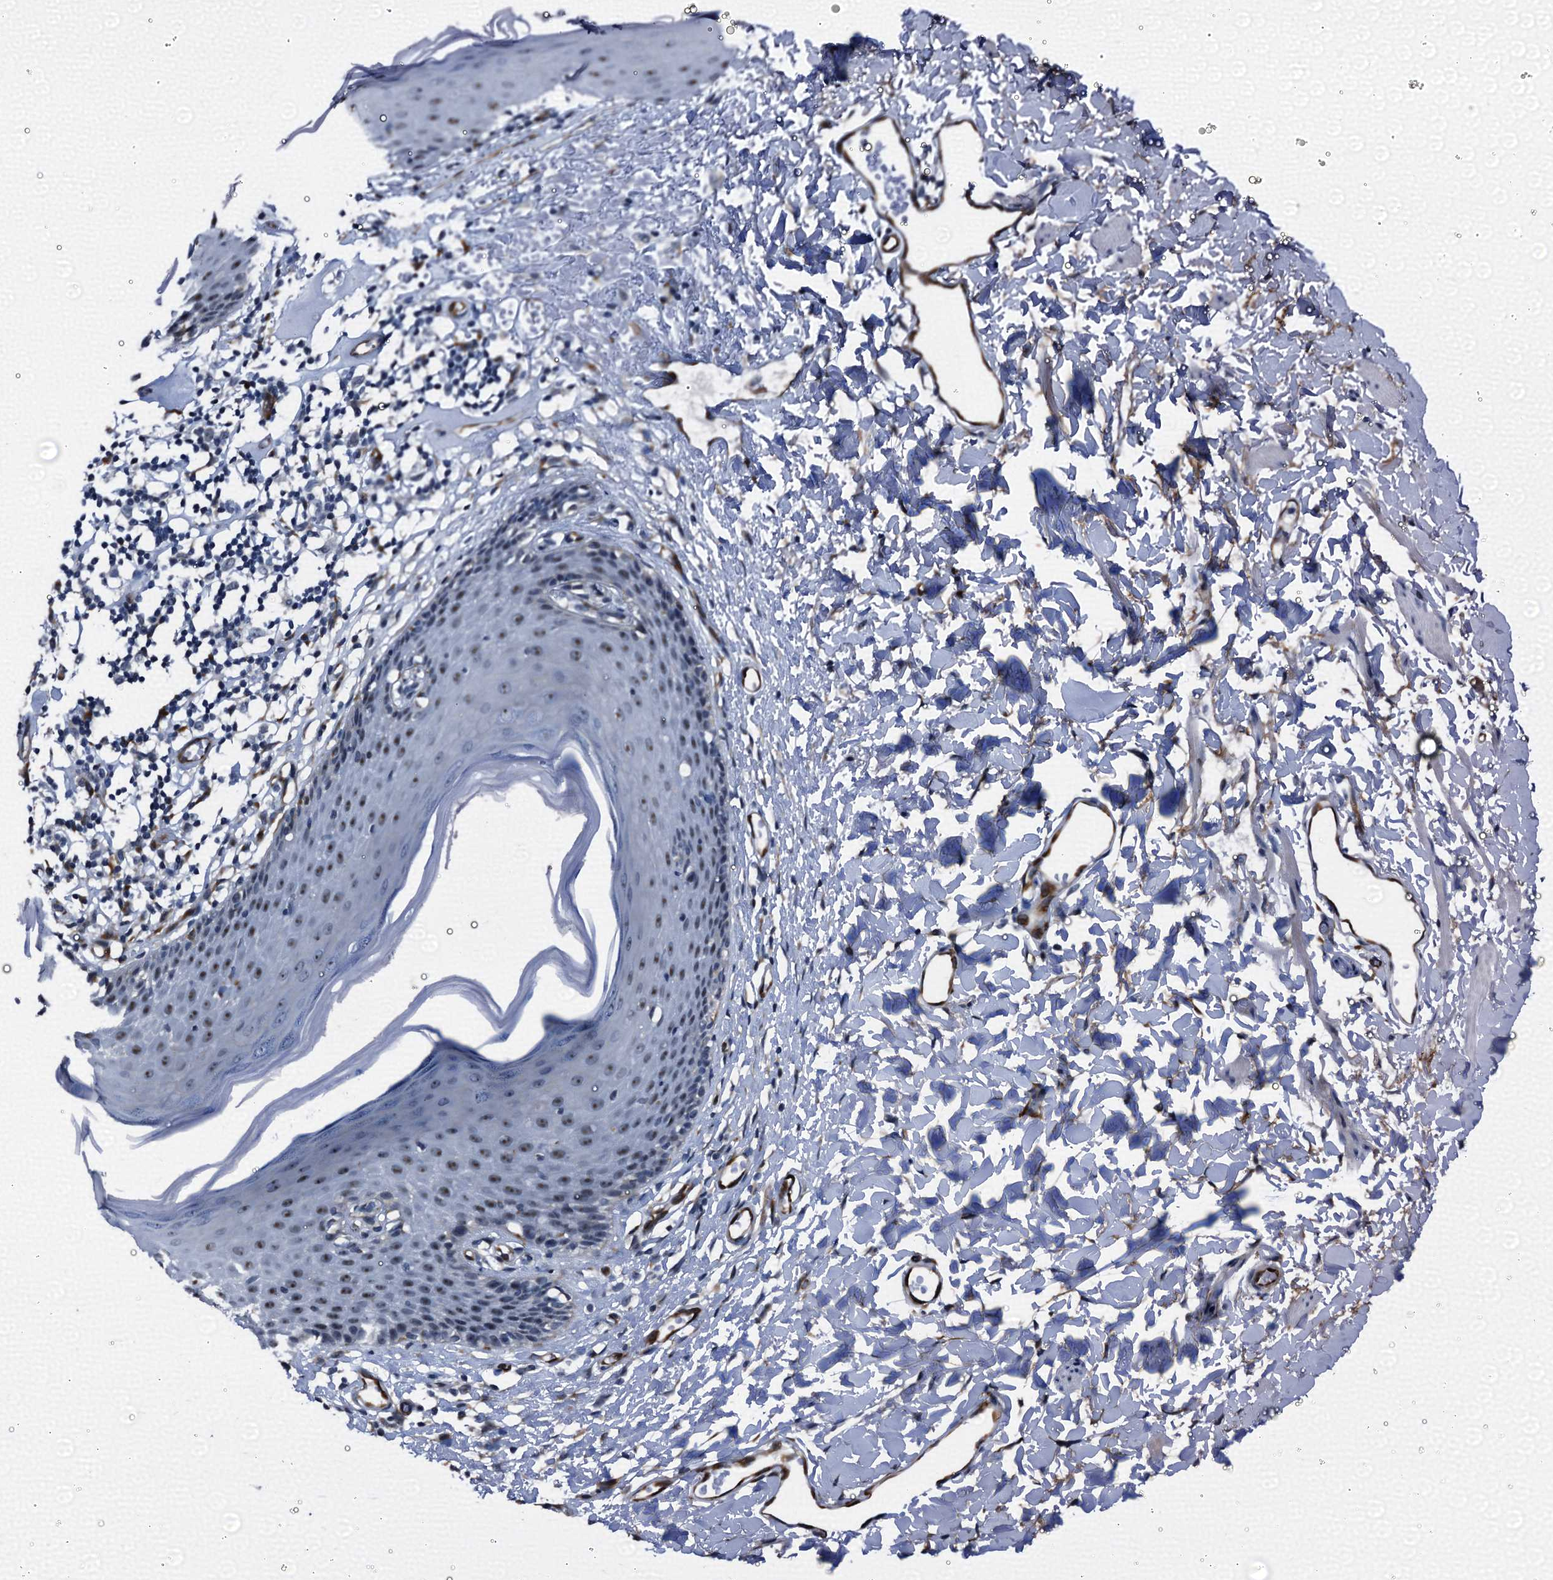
{"staining": {"intensity": "moderate", "quantity": "25%-75%", "location": "cytoplasmic/membranous,nuclear"}, "tissue": "skin", "cell_type": "Epidermal cells", "image_type": "normal", "snomed": [{"axis": "morphology", "description": "Normal tissue, NOS"}, {"axis": "topography", "description": "Vulva"}], "caption": "Skin stained for a protein reveals moderate cytoplasmic/membranous,nuclear positivity in epidermal cells. (DAB IHC, brown staining for protein, blue staining for nuclei).", "gene": "EMG1", "patient": {"sex": "female", "age": 68}}